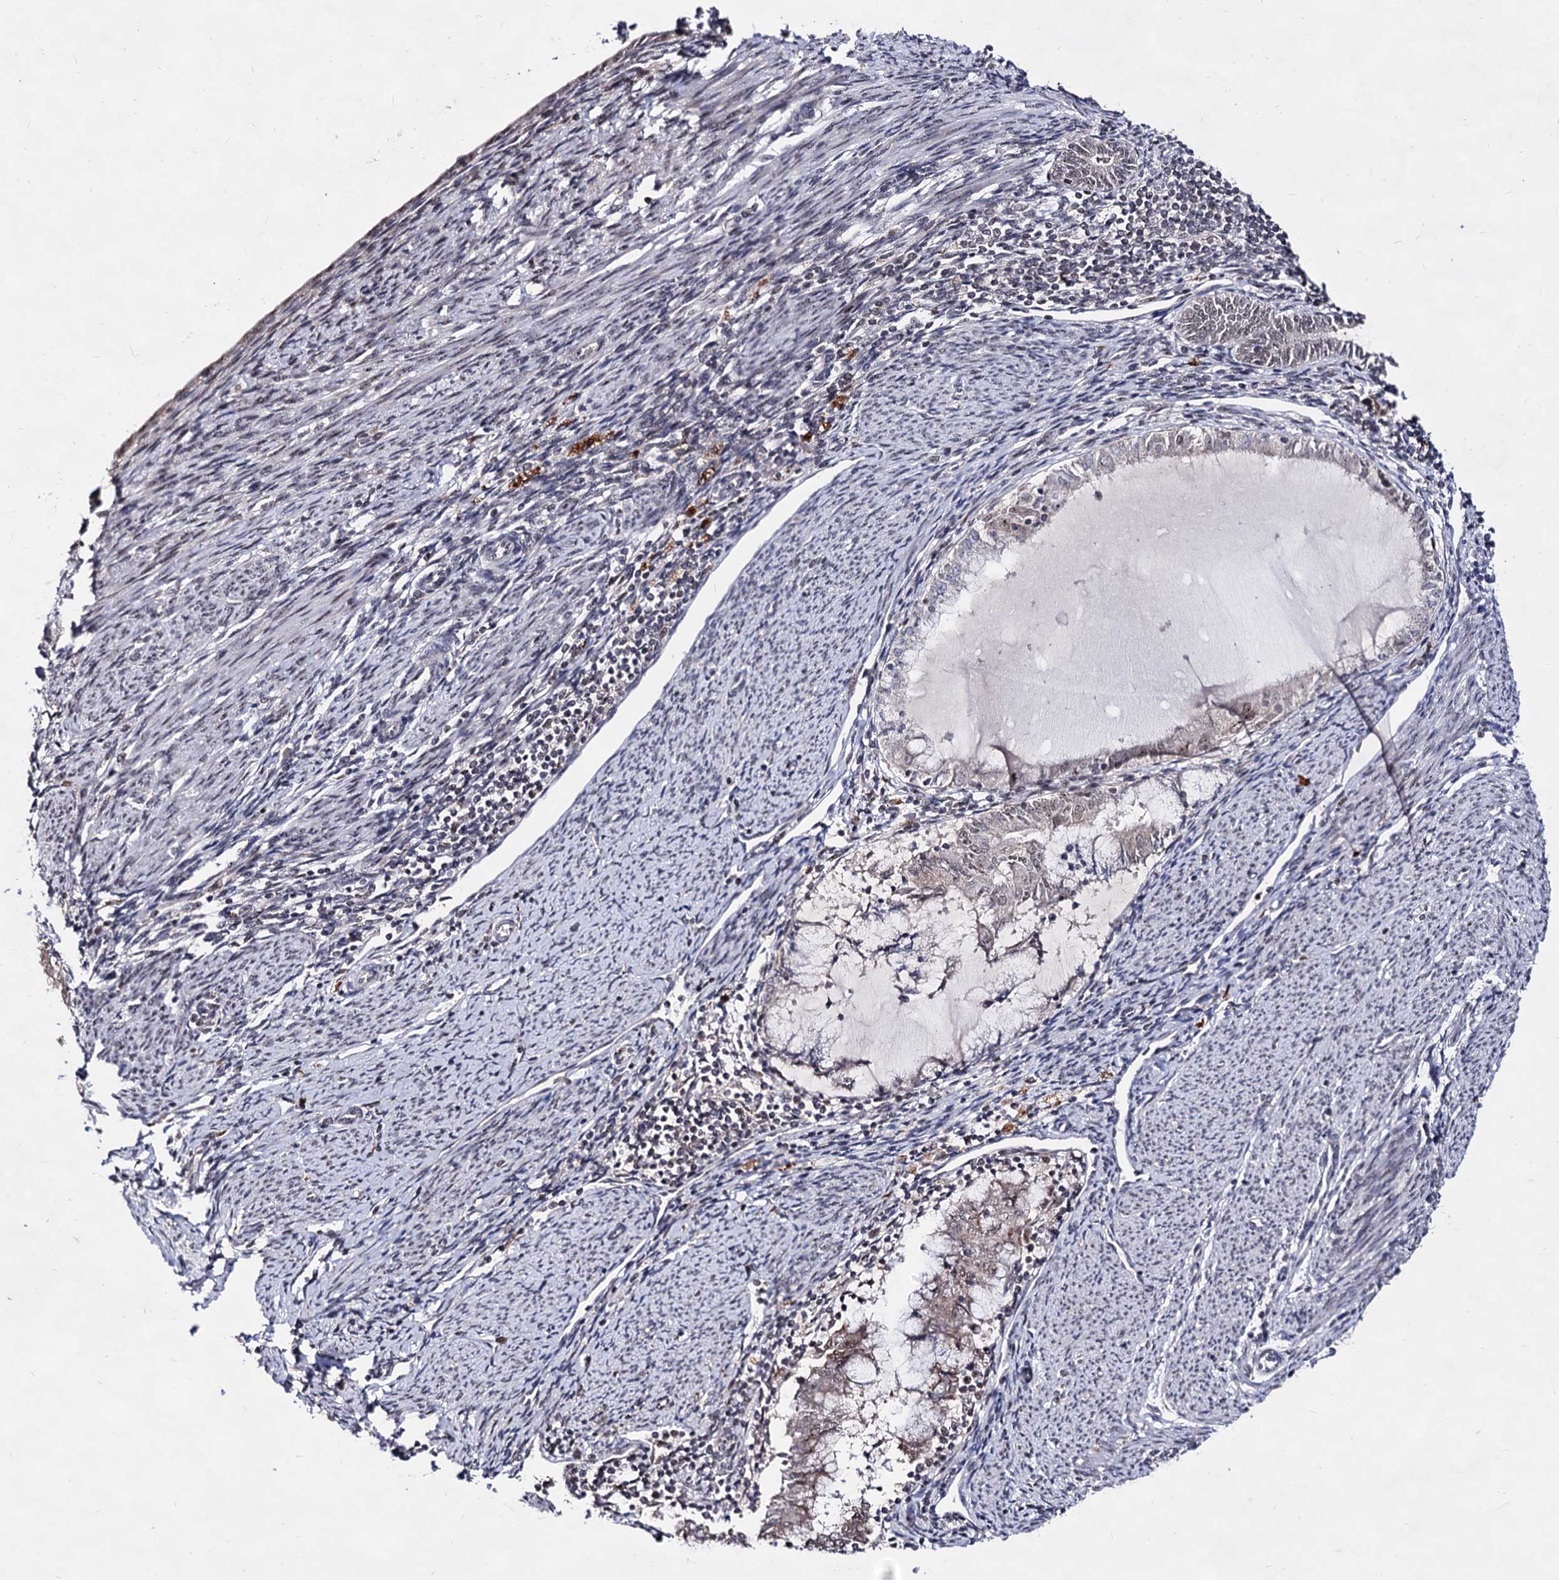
{"staining": {"intensity": "moderate", "quantity": "<25%", "location": "nuclear"}, "tissue": "endometrial cancer", "cell_type": "Tumor cells", "image_type": "cancer", "snomed": [{"axis": "morphology", "description": "Adenocarcinoma, NOS"}, {"axis": "topography", "description": "Endometrium"}], "caption": "Human endometrial cancer stained with a protein marker displays moderate staining in tumor cells.", "gene": "EXOSC10", "patient": {"sex": "female", "age": 79}}